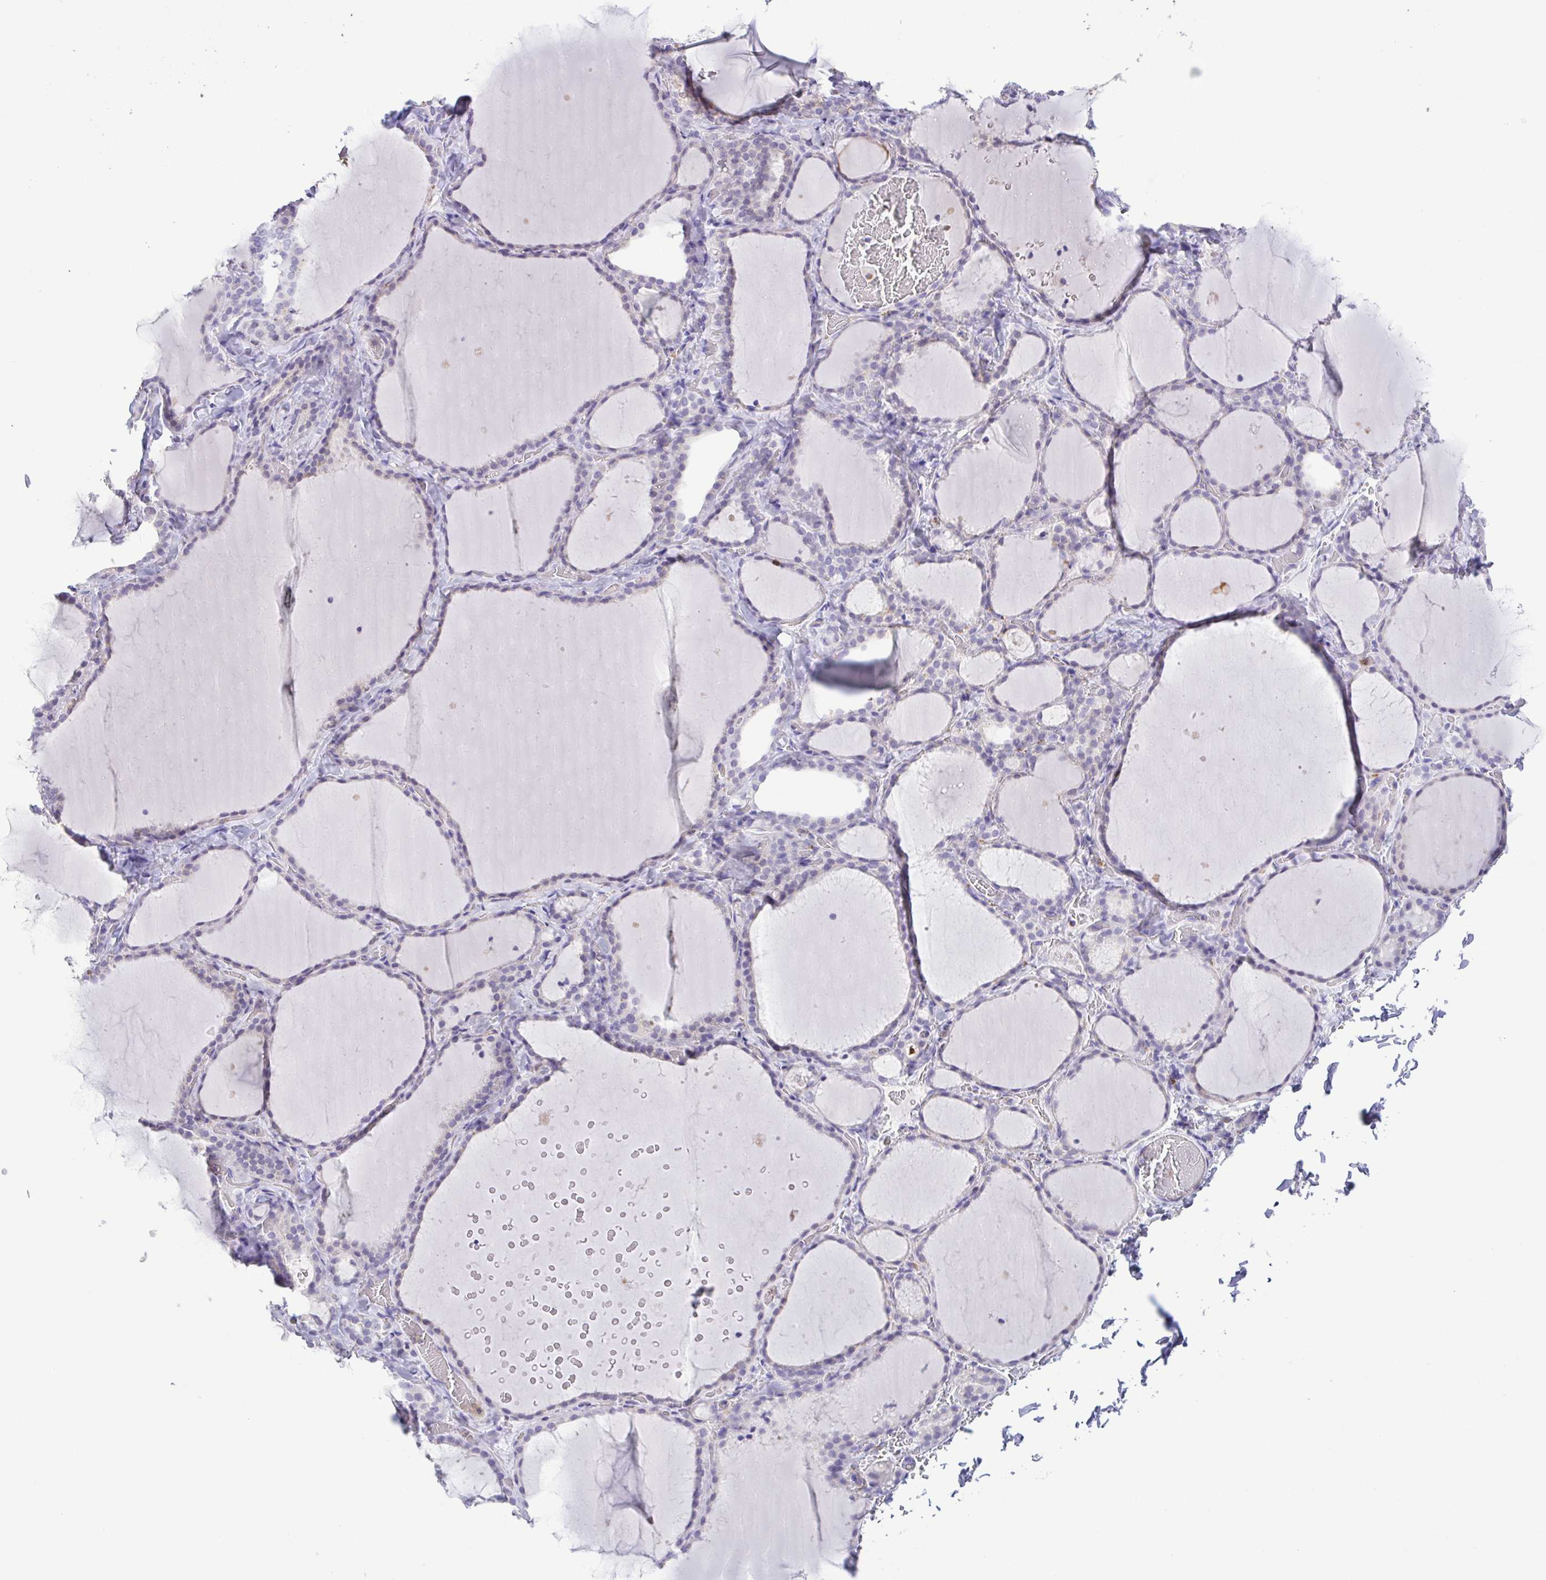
{"staining": {"intensity": "negative", "quantity": "none", "location": "none"}, "tissue": "thyroid gland", "cell_type": "Glandular cells", "image_type": "normal", "snomed": [{"axis": "morphology", "description": "Normal tissue, NOS"}, {"axis": "topography", "description": "Thyroid gland"}], "caption": "Immunohistochemistry of unremarkable thyroid gland shows no staining in glandular cells.", "gene": "PGLYRP1", "patient": {"sex": "female", "age": 22}}